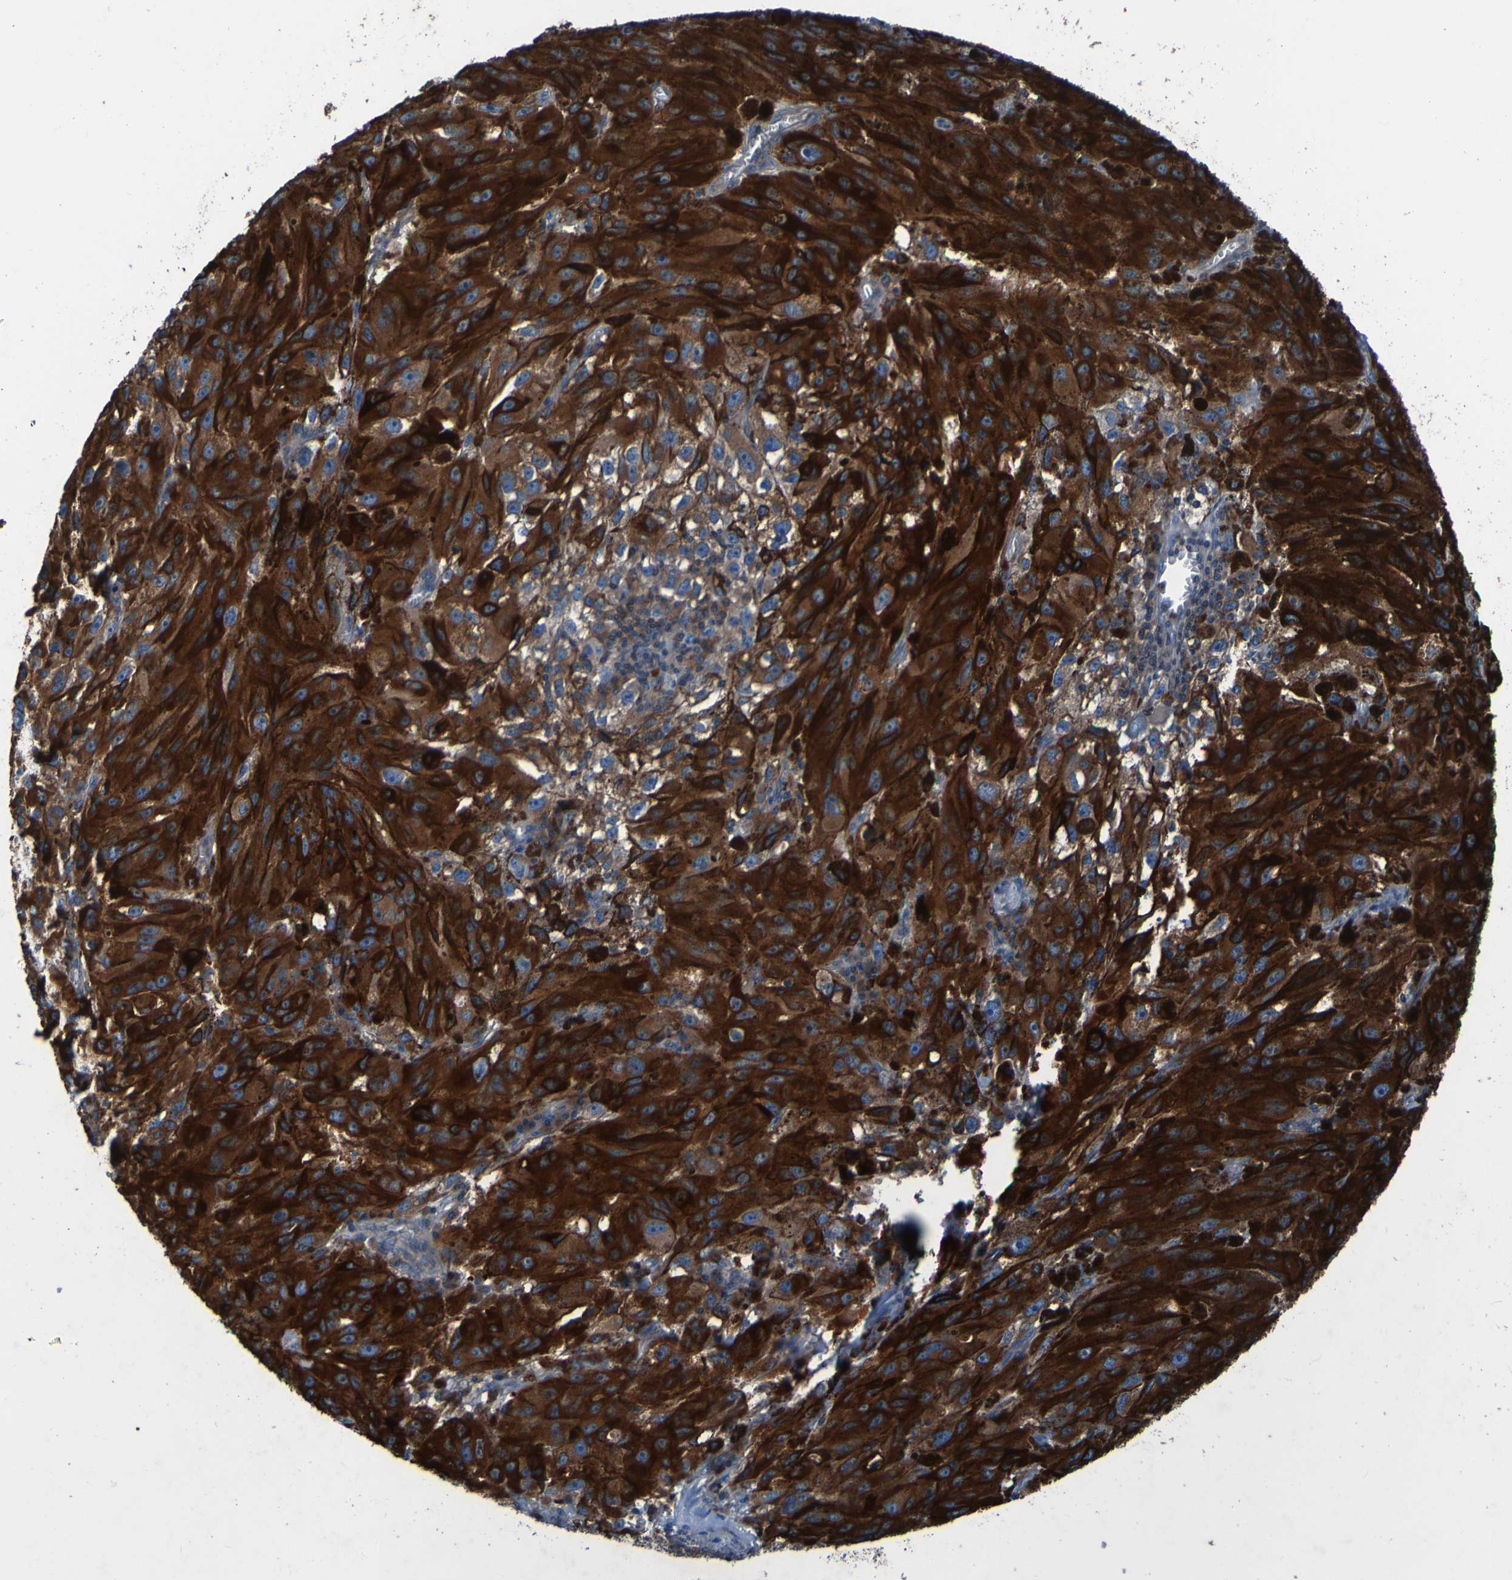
{"staining": {"intensity": "strong", "quantity": ">75%", "location": "cytoplasmic/membranous"}, "tissue": "melanoma", "cell_type": "Tumor cells", "image_type": "cancer", "snomed": [{"axis": "morphology", "description": "Malignant melanoma, NOS"}, {"axis": "topography", "description": "Skin"}], "caption": "A brown stain labels strong cytoplasmic/membranous staining of a protein in melanoma tumor cells.", "gene": "RAB5B", "patient": {"sex": "female", "age": 104}}